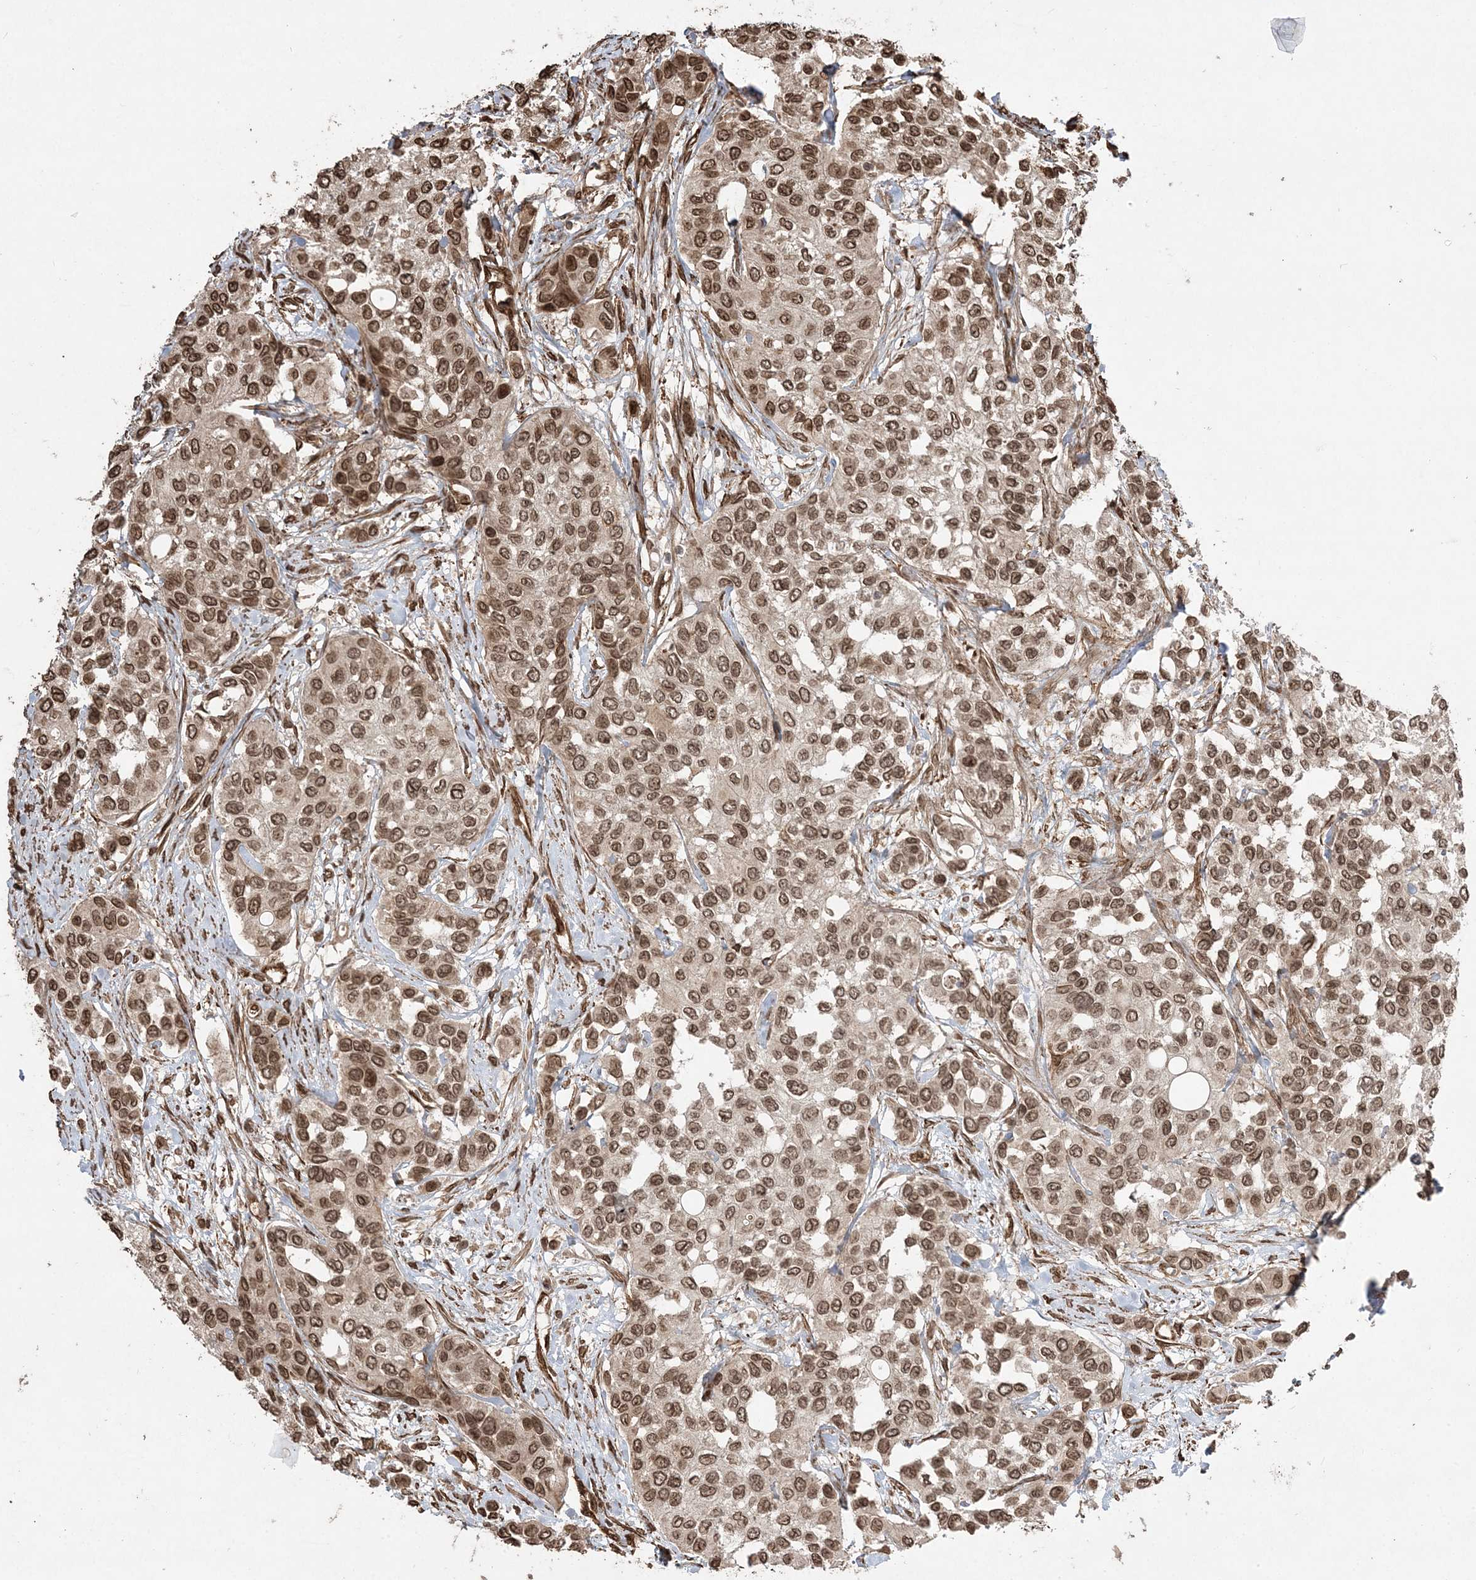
{"staining": {"intensity": "moderate", "quantity": ">75%", "location": "nuclear"}, "tissue": "urothelial cancer", "cell_type": "Tumor cells", "image_type": "cancer", "snomed": [{"axis": "morphology", "description": "Normal tissue, NOS"}, {"axis": "morphology", "description": "Urothelial carcinoma, High grade"}, {"axis": "topography", "description": "Vascular tissue"}, {"axis": "topography", "description": "Urinary bladder"}], "caption": "Brown immunohistochemical staining in urothelial carcinoma (high-grade) displays moderate nuclear expression in about >75% of tumor cells.", "gene": "ETAA1", "patient": {"sex": "female", "age": 56}}